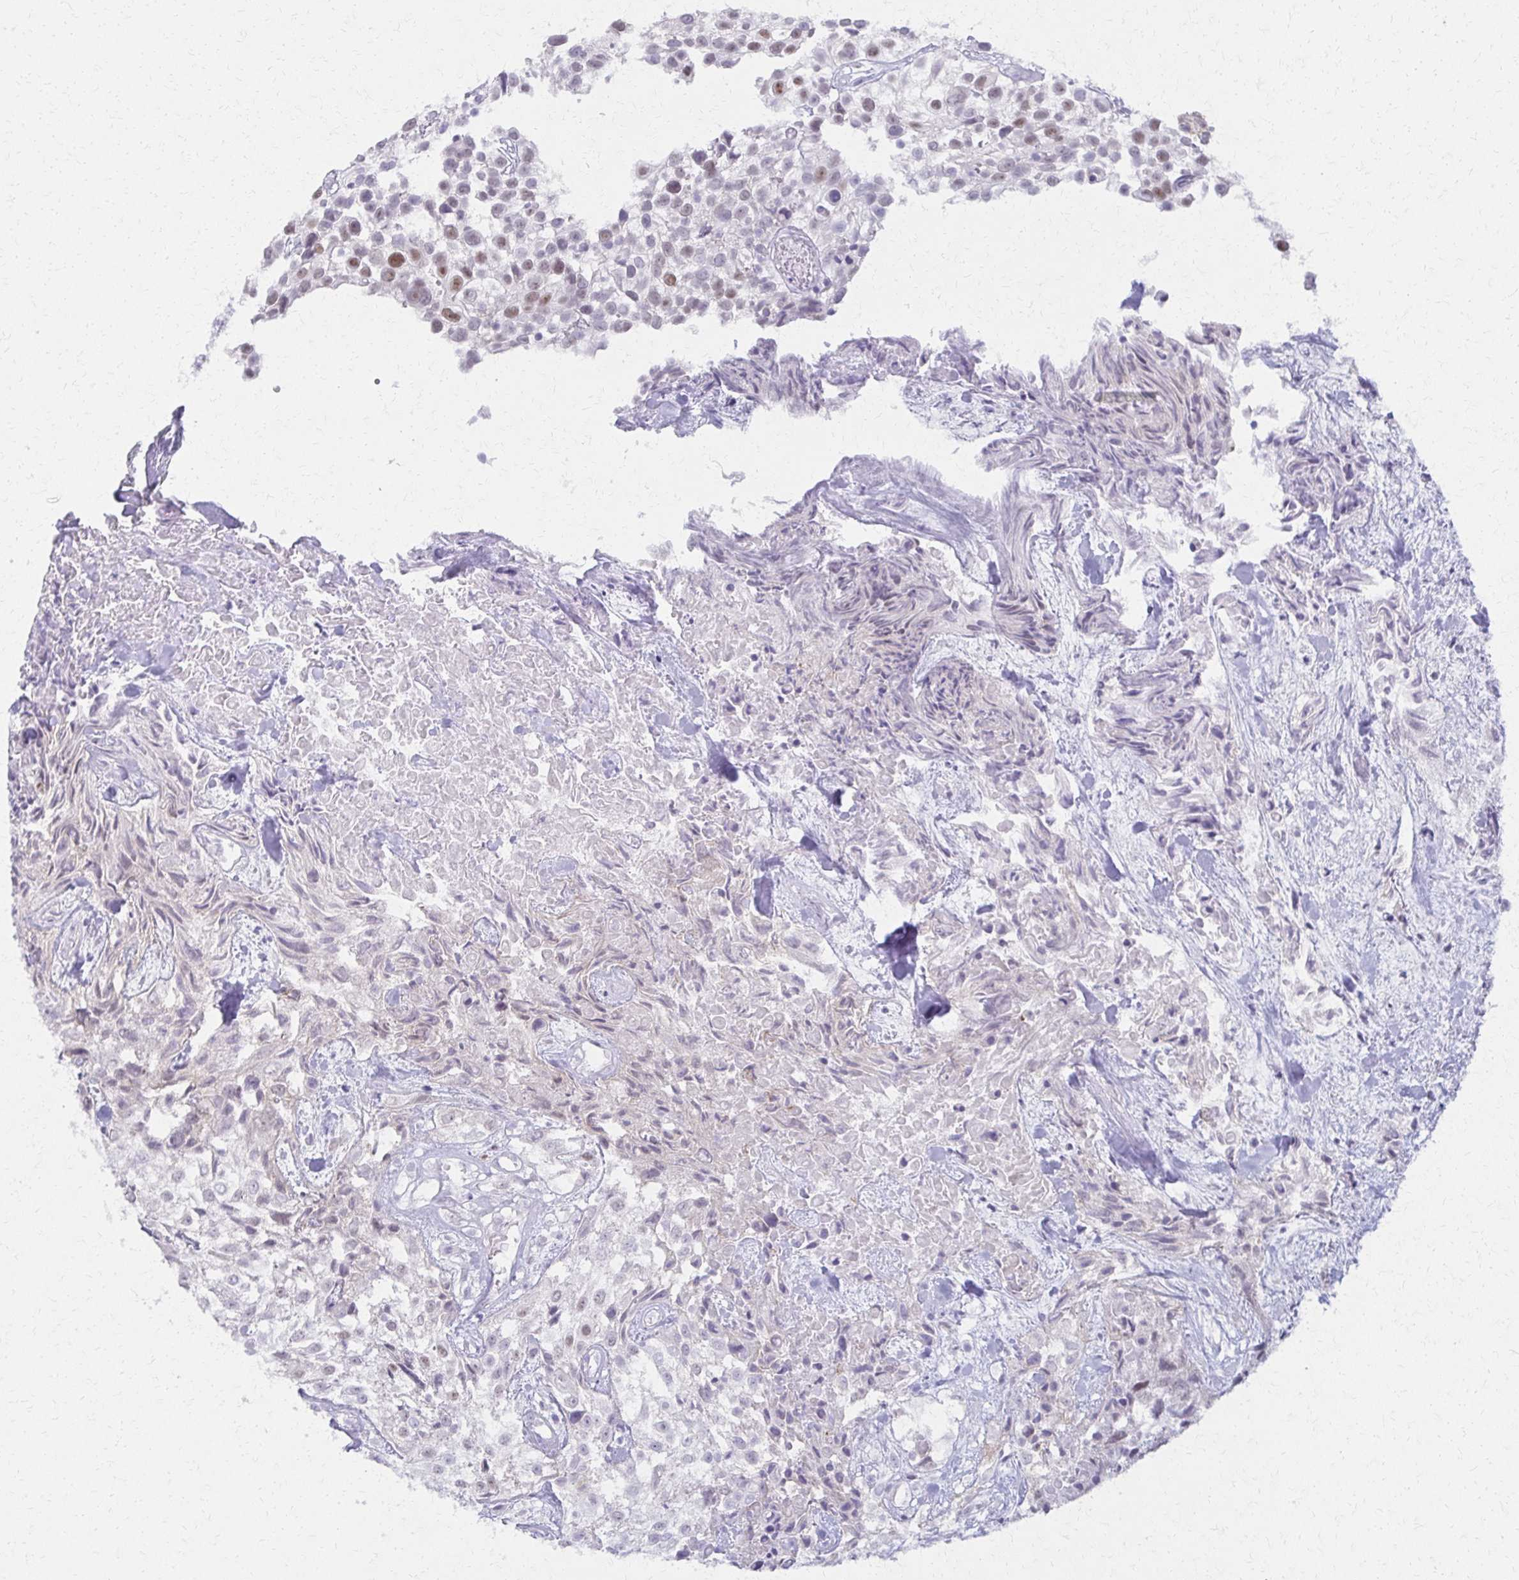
{"staining": {"intensity": "weak", "quantity": "<25%", "location": "nuclear"}, "tissue": "urothelial cancer", "cell_type": "Tumor cells", "image_type": "cancer", "snomed": [{"axis": "morphology", "description": "Urothelial carcinoma, High grade"}, {"axis": "topography", "description": "Urinary bladder"}], "caption": "An image of urothelial cancer stained for a protein reveals no brown staining in tumor cells.", "gene": "MORC4", "patient": {"sex": "male", "age": 56}}